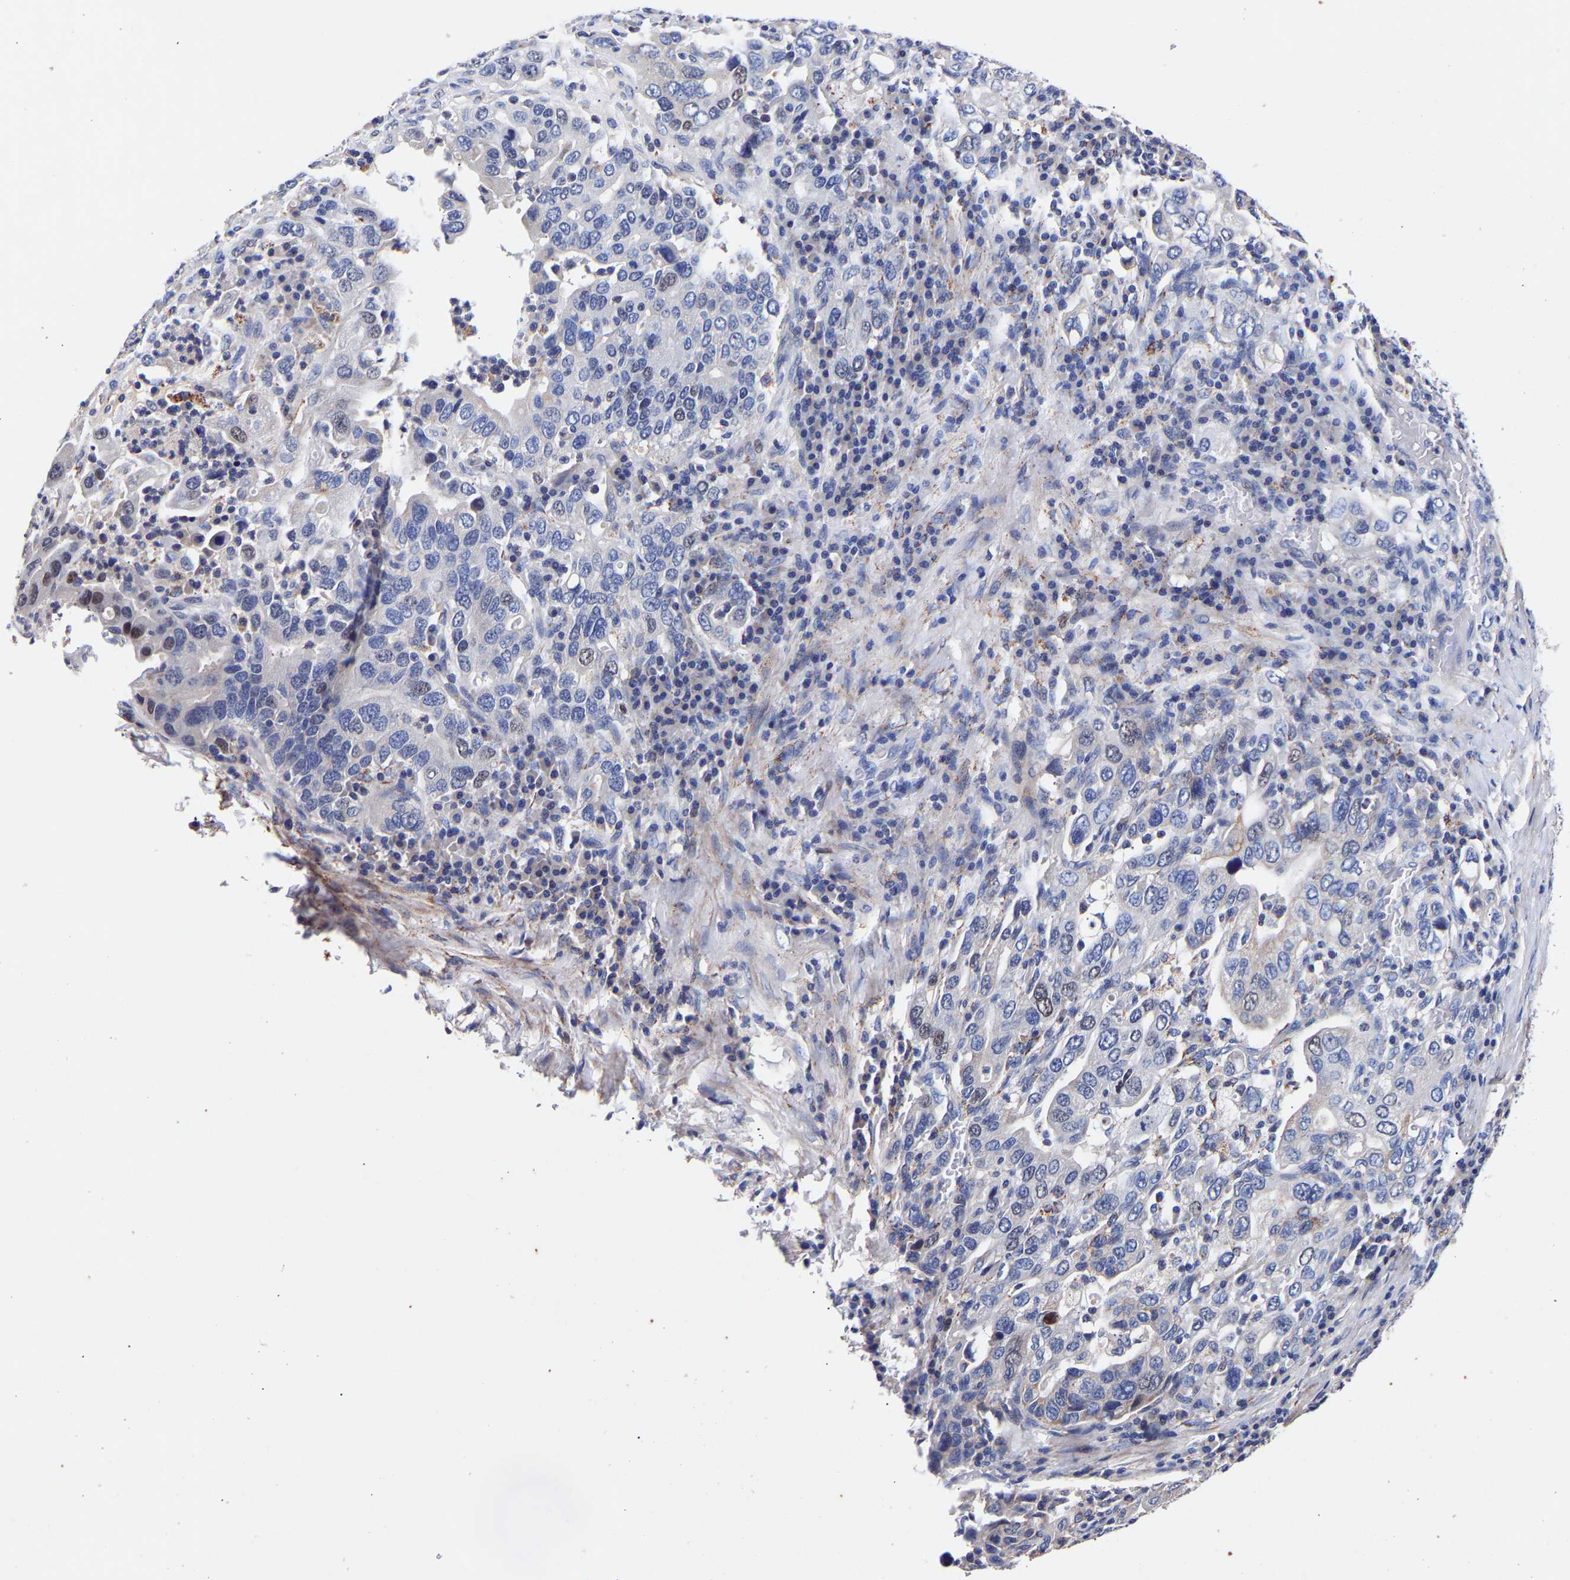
{"staining": {"intensity": "negative", "quantity": "none", "location": "none"}, "tissue": "stomach cancer", "cell_type": "Tumor cells", "image_type": "cancer", "snomed": [{"axis": "morphology", "description": "Adenocarcinoma, NOS"}, {"axis": "topography", "description": "Stomach, upper"}], "caption": "Adenocarcinoma (stomach) was stained to show a protein in brown. There is no significant expression in tumor cells.", "gene": "SEM1", "patient": {"sex": "male", "age": 62}}